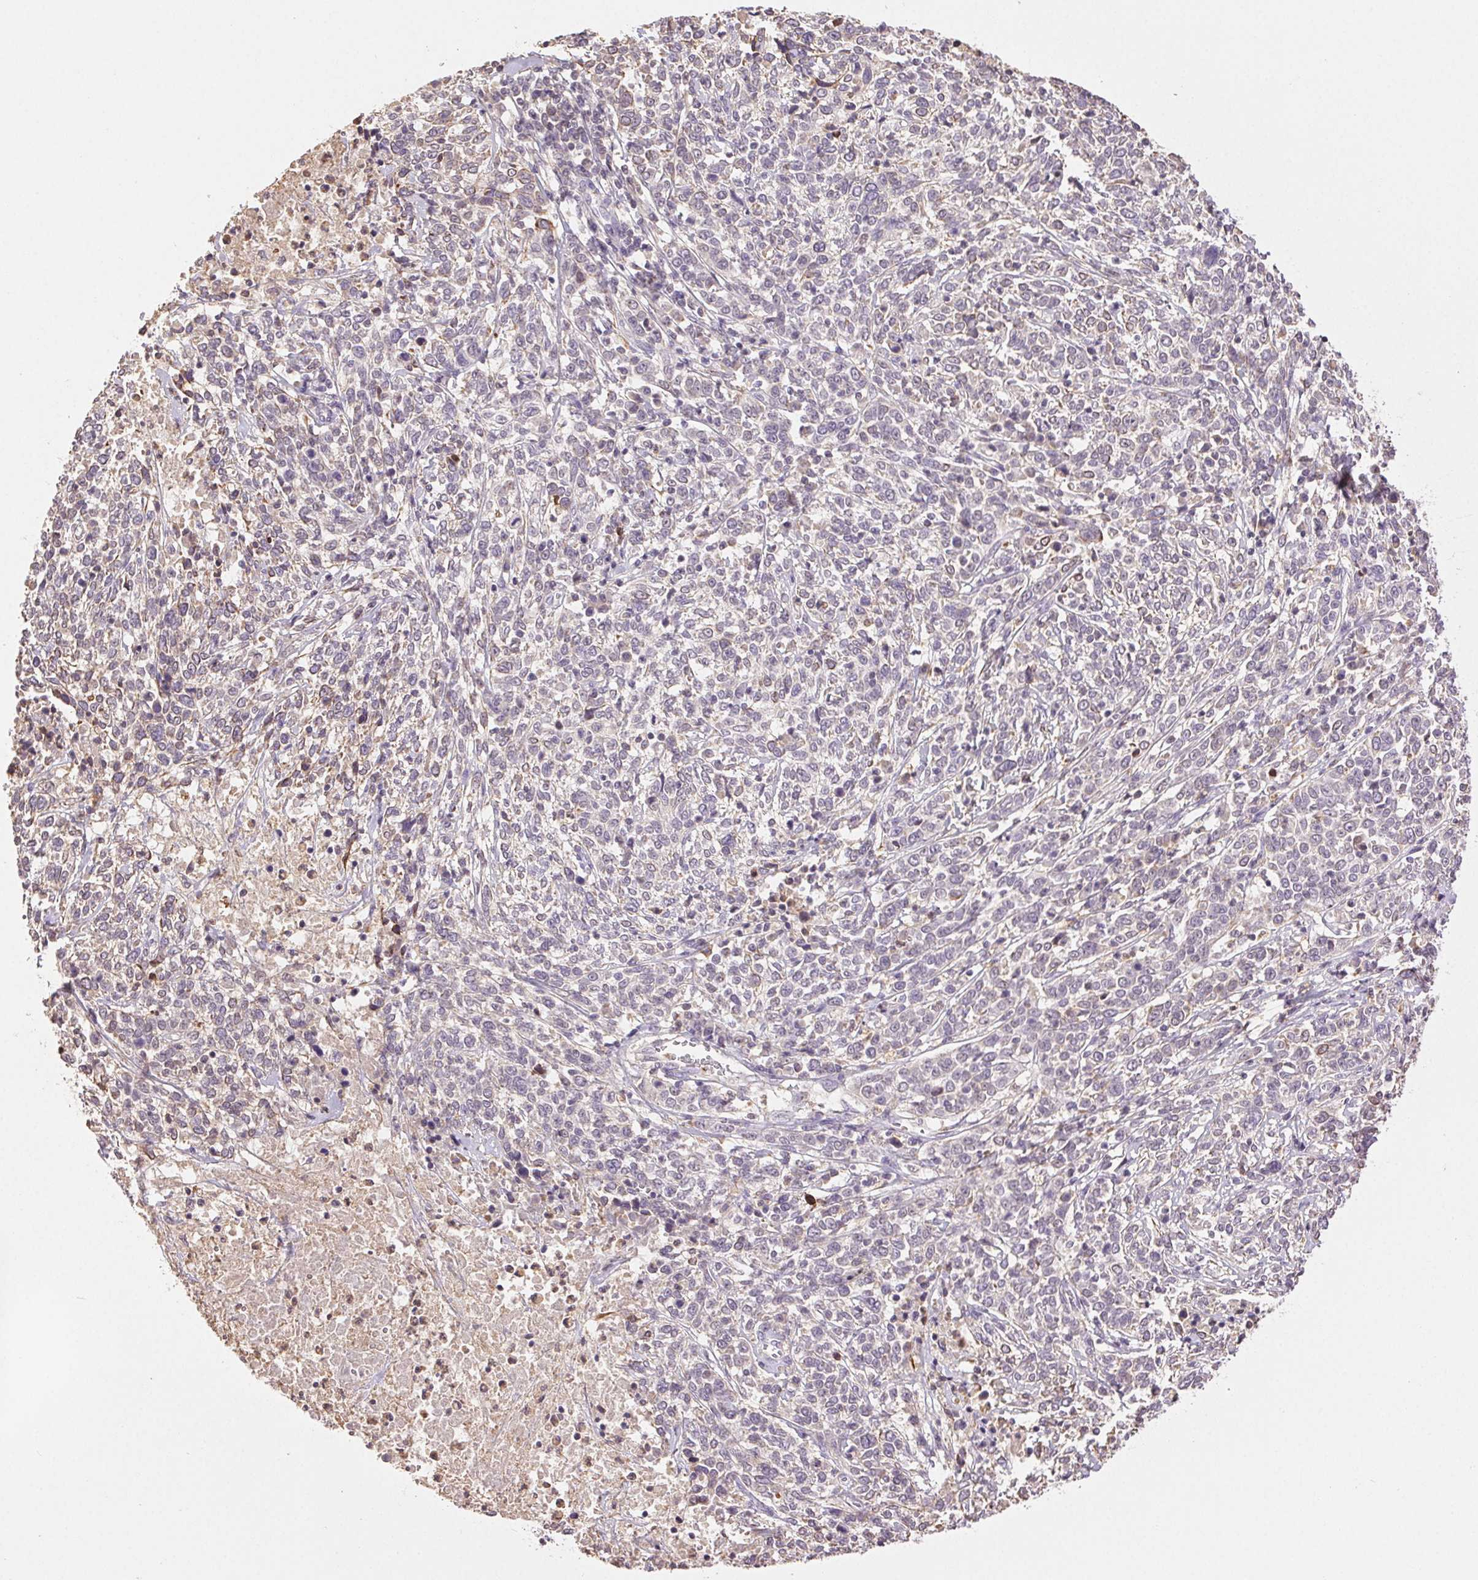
{"staining": {"intensity": "weak", "quantity": "<25%", "location": "cytoplasmic/membranous"}, "tissue": "cervical cancer", "cell_type": "Tumor cells", "image_type": "cancer", "snomed": [{"axis": "morphology", "description": "Squamous cell carcinoma, NOS"}, {"axis": "topography", "description": "Cervix"}], "caption": "IHC photomicrograph of neoplastic tissue: squamous cell carcinoma (cervical) stained with DAB (3,3'-diaminobenzidine) shows no significant protein expression in tumor cells.", "gene": "TMEM253", "patient": {"sex": "female", "age": 46}}